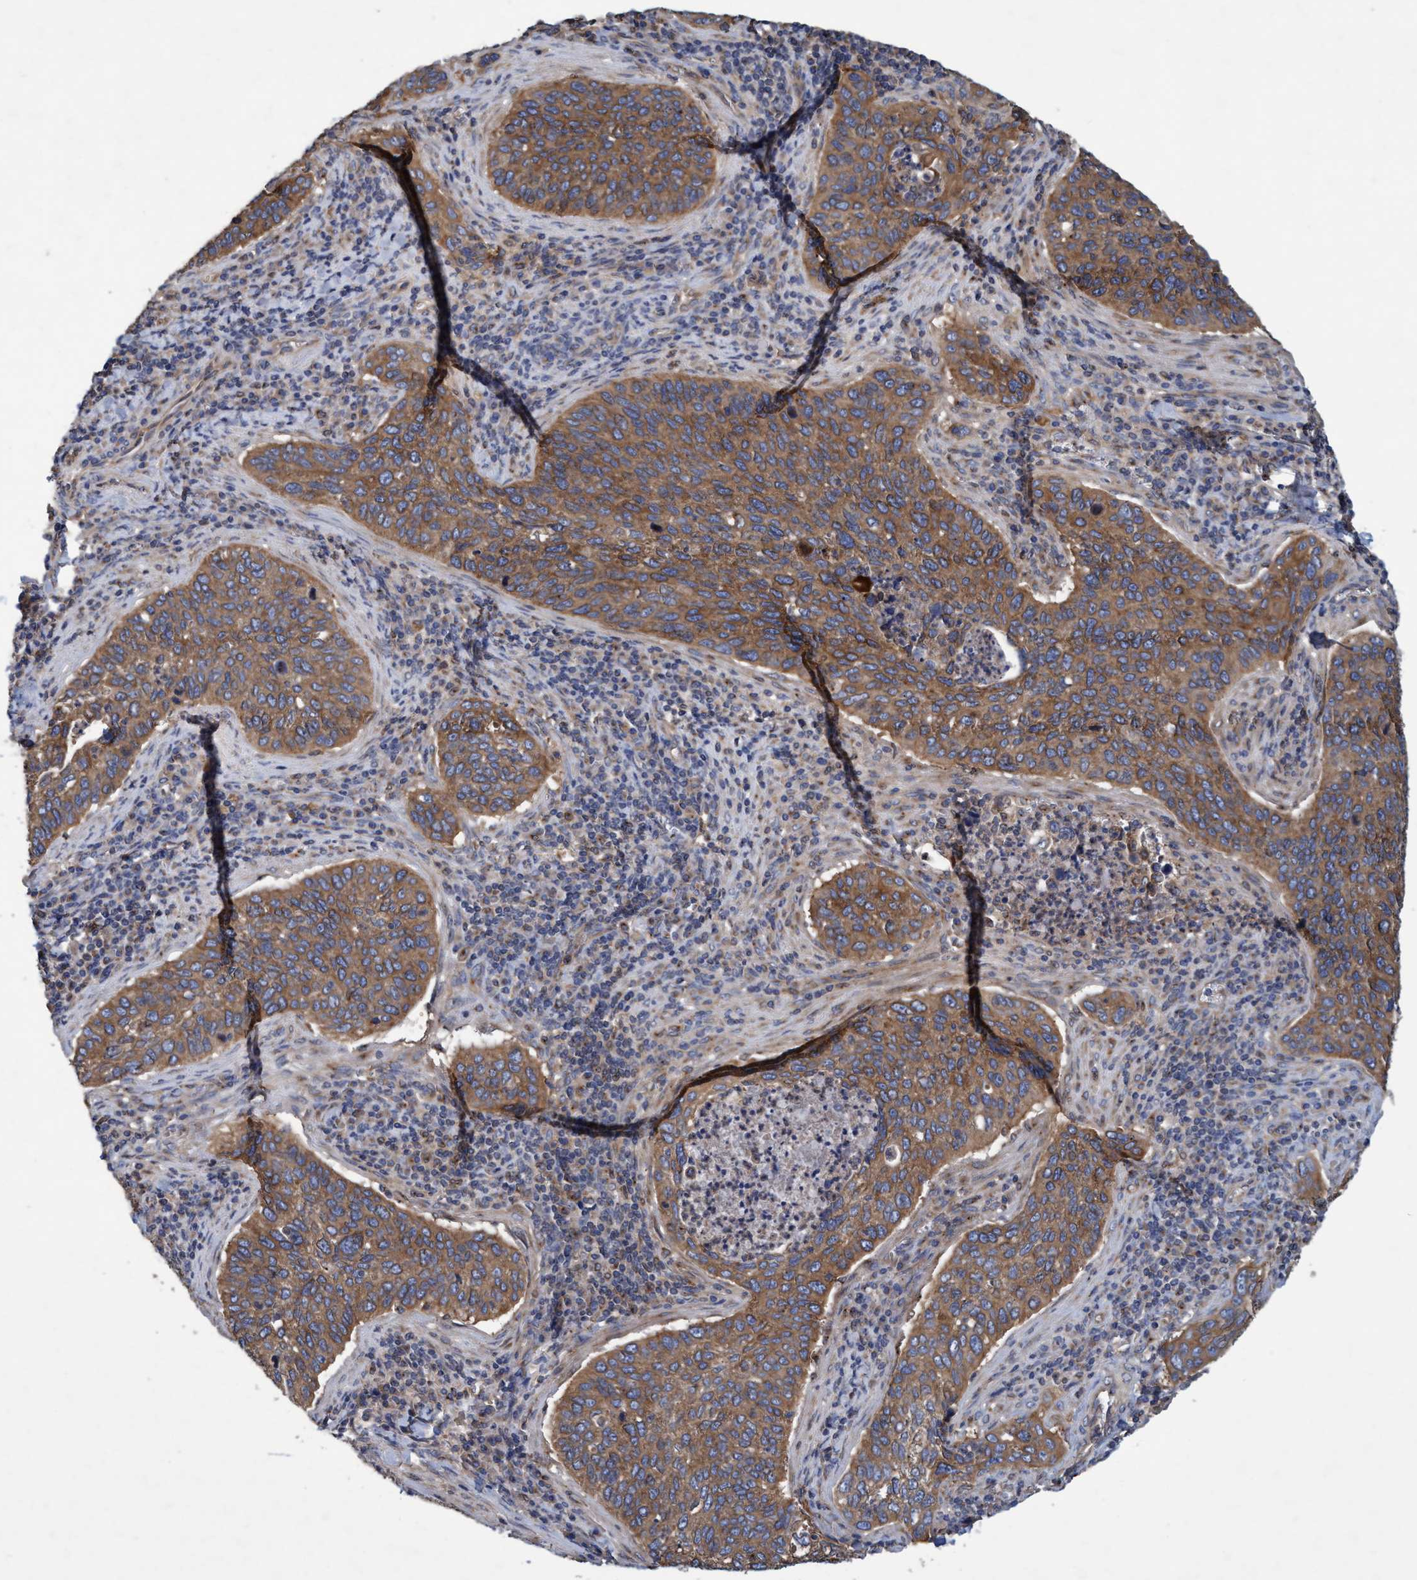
{"staining": {"intensity": "moderate", "quantity": ">75%", "location": "cytoplasmic/membranous"}, "tissue": "cervical cancer", "cell_type": "Tumor cells", "image_type": "cancer", "snomed": [{"axis": "morphology", "description": "Squamous cell carcinoma, NOS"}, {"axis": "topography", "description": "Cervix"}], "caption": "Immunohistochemical staining of human squamous cell carcinoma (cervical) demonstrates medium levels of moderate cytoplasmic/membranous staining in about >75% of tumor cells. The staining was performed using DAB to visualize the protein expression in brown, while the nuclei were stained in blue with hematoxylin (Magnification: 20x).", "gene": "BICD2", "patient": {"sex": "female", "age": 53}}